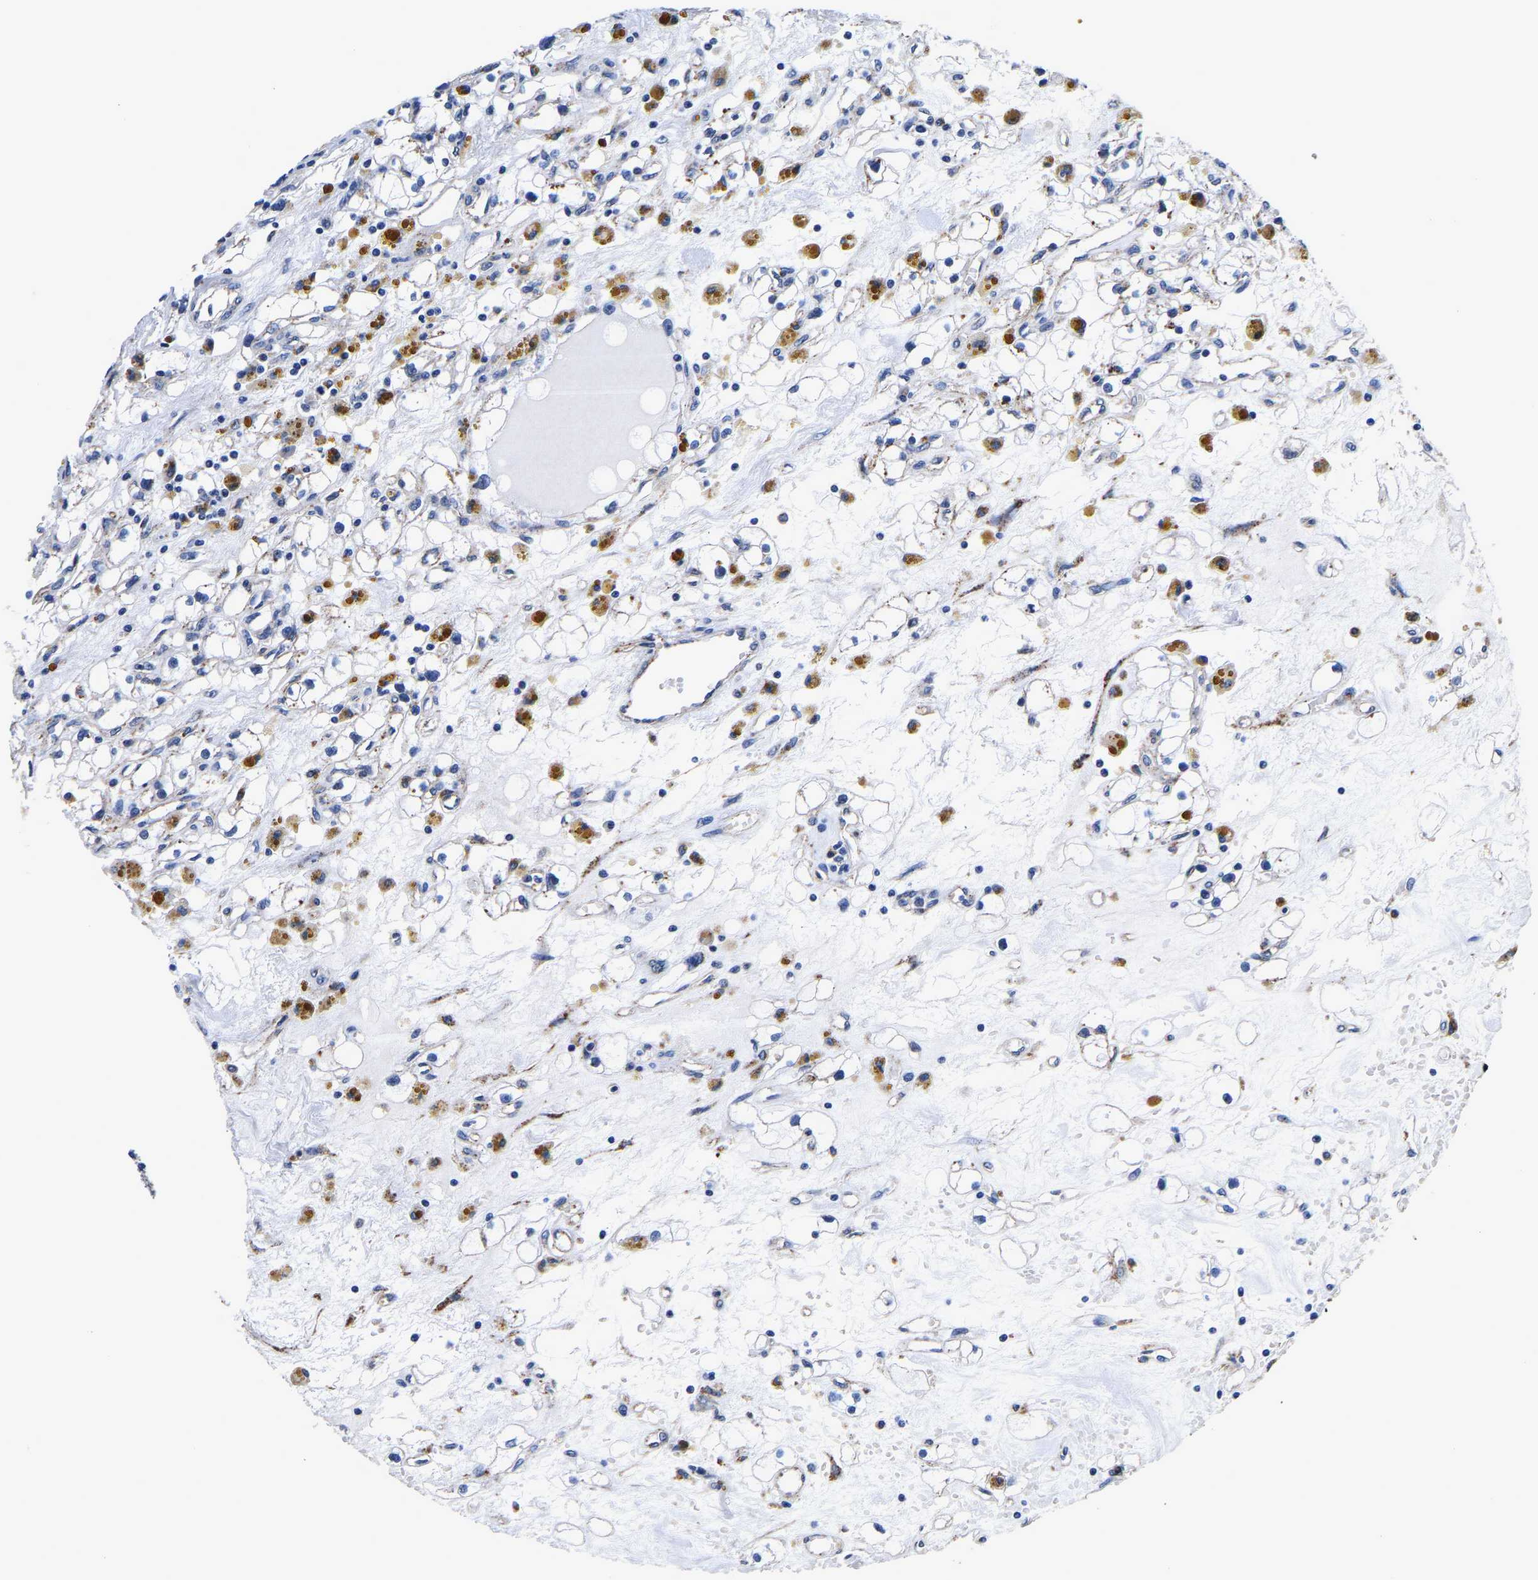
{"staining": {"intensity": "negative", "quantity": "none", "location": "none"}, "tissue": "renal cancer", "cell_type": "Tumor cells", "image_type": "cancer", "snomed": [{"axis": "morphology", "description": "Adenocarcinoma, NOS"}, {"axis": "topography", "description": "Kidney"}], "caption": "Renal cancer was stained to show a protein in brown. There is no significant staining in tumor cells.", "gene": "GRN", "patient": {"sex": "male", "age": 56}}